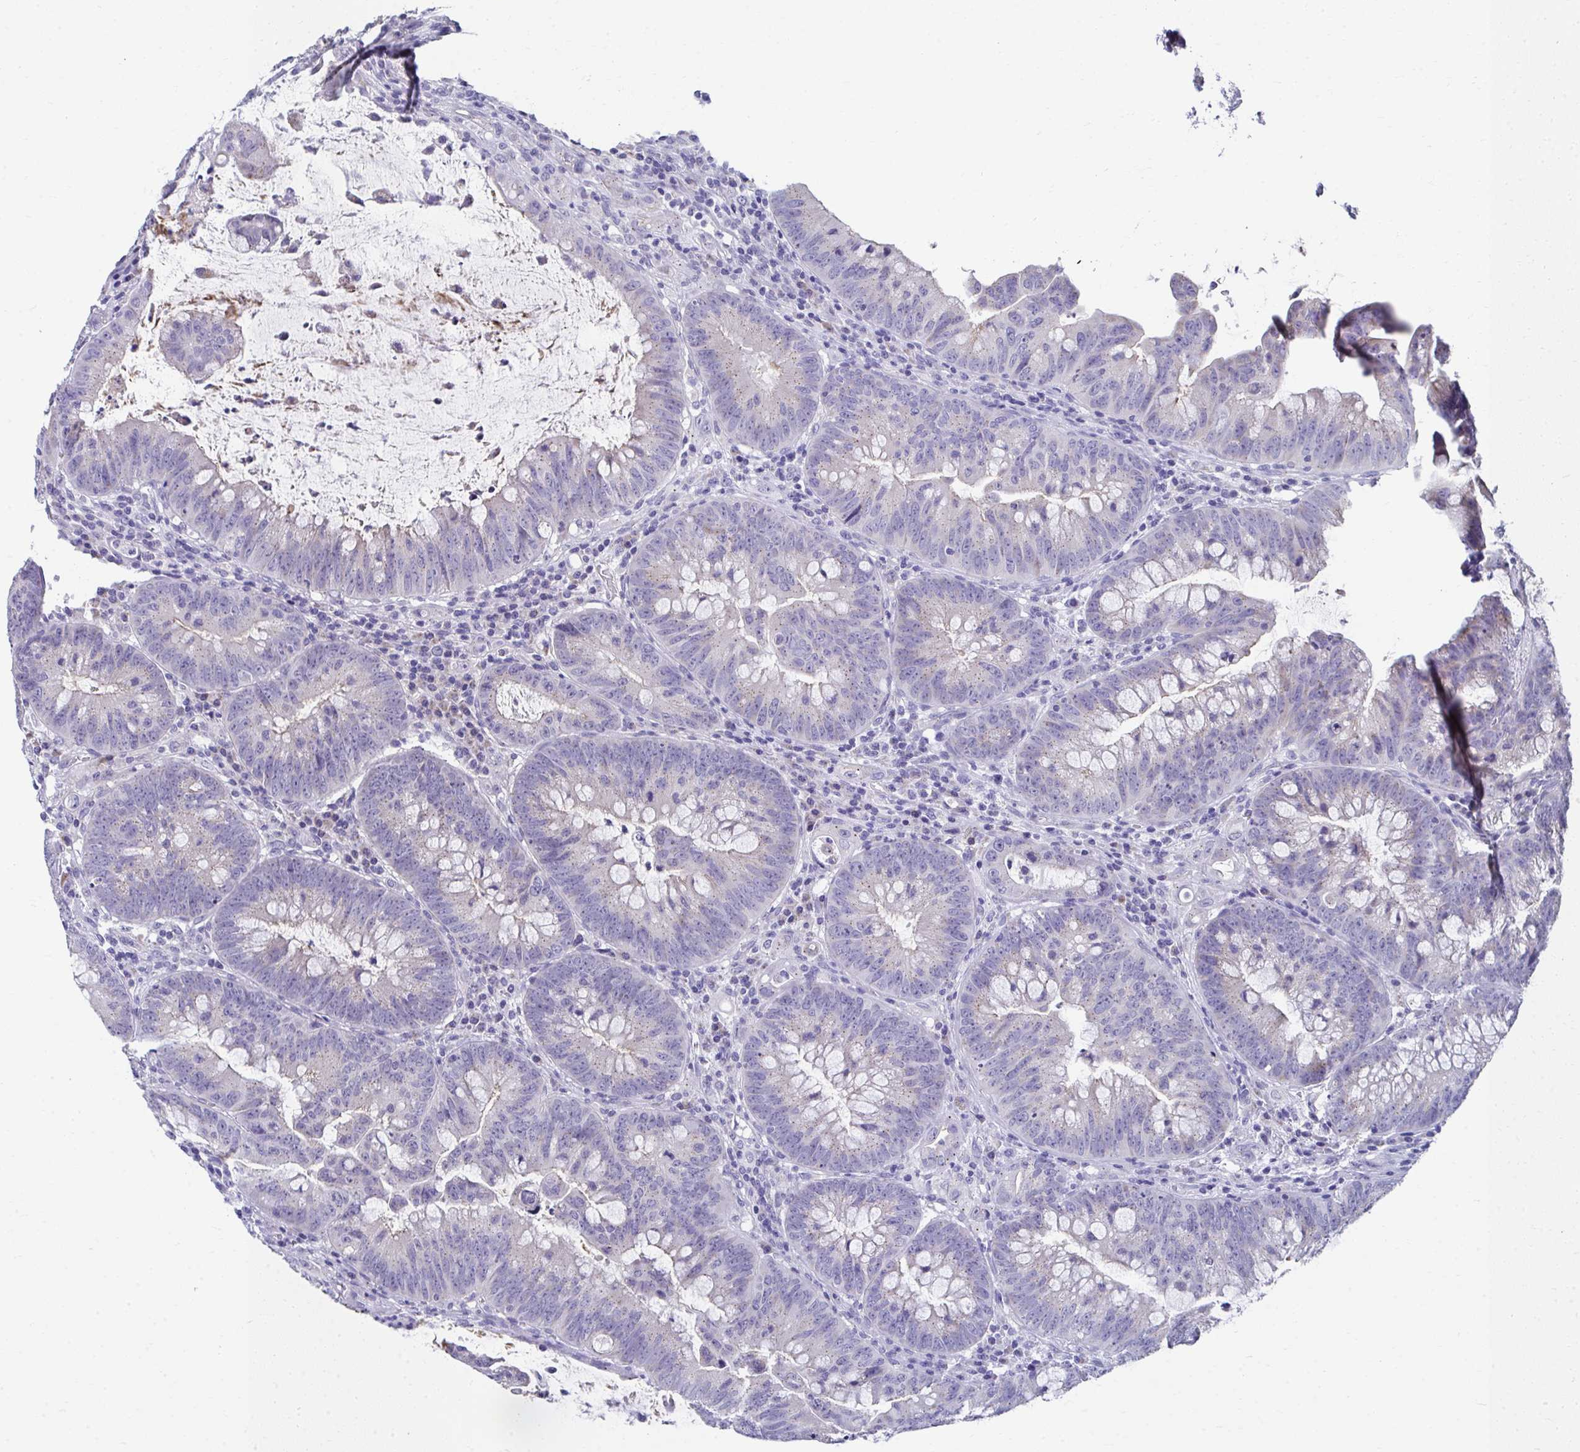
{"staining": {"intensity": "negative", "quantity": "none", "location": "none"}, "tissue": "colorectal cancer", "cell_type": "Tumor cells", "image_type": "cancer", "snomed": [{"axis": "morphology", "description": "Adenocarcinoma, NOS"}, {"axis": "topography", "description": "Colon"}], "caption": "Adenocarcinoma (colorectal) stained for a protein using IHC displays no positivity tumor cells.", "gene": "TMPRSS2", "patient": {"sex": "male", "age": 62}}